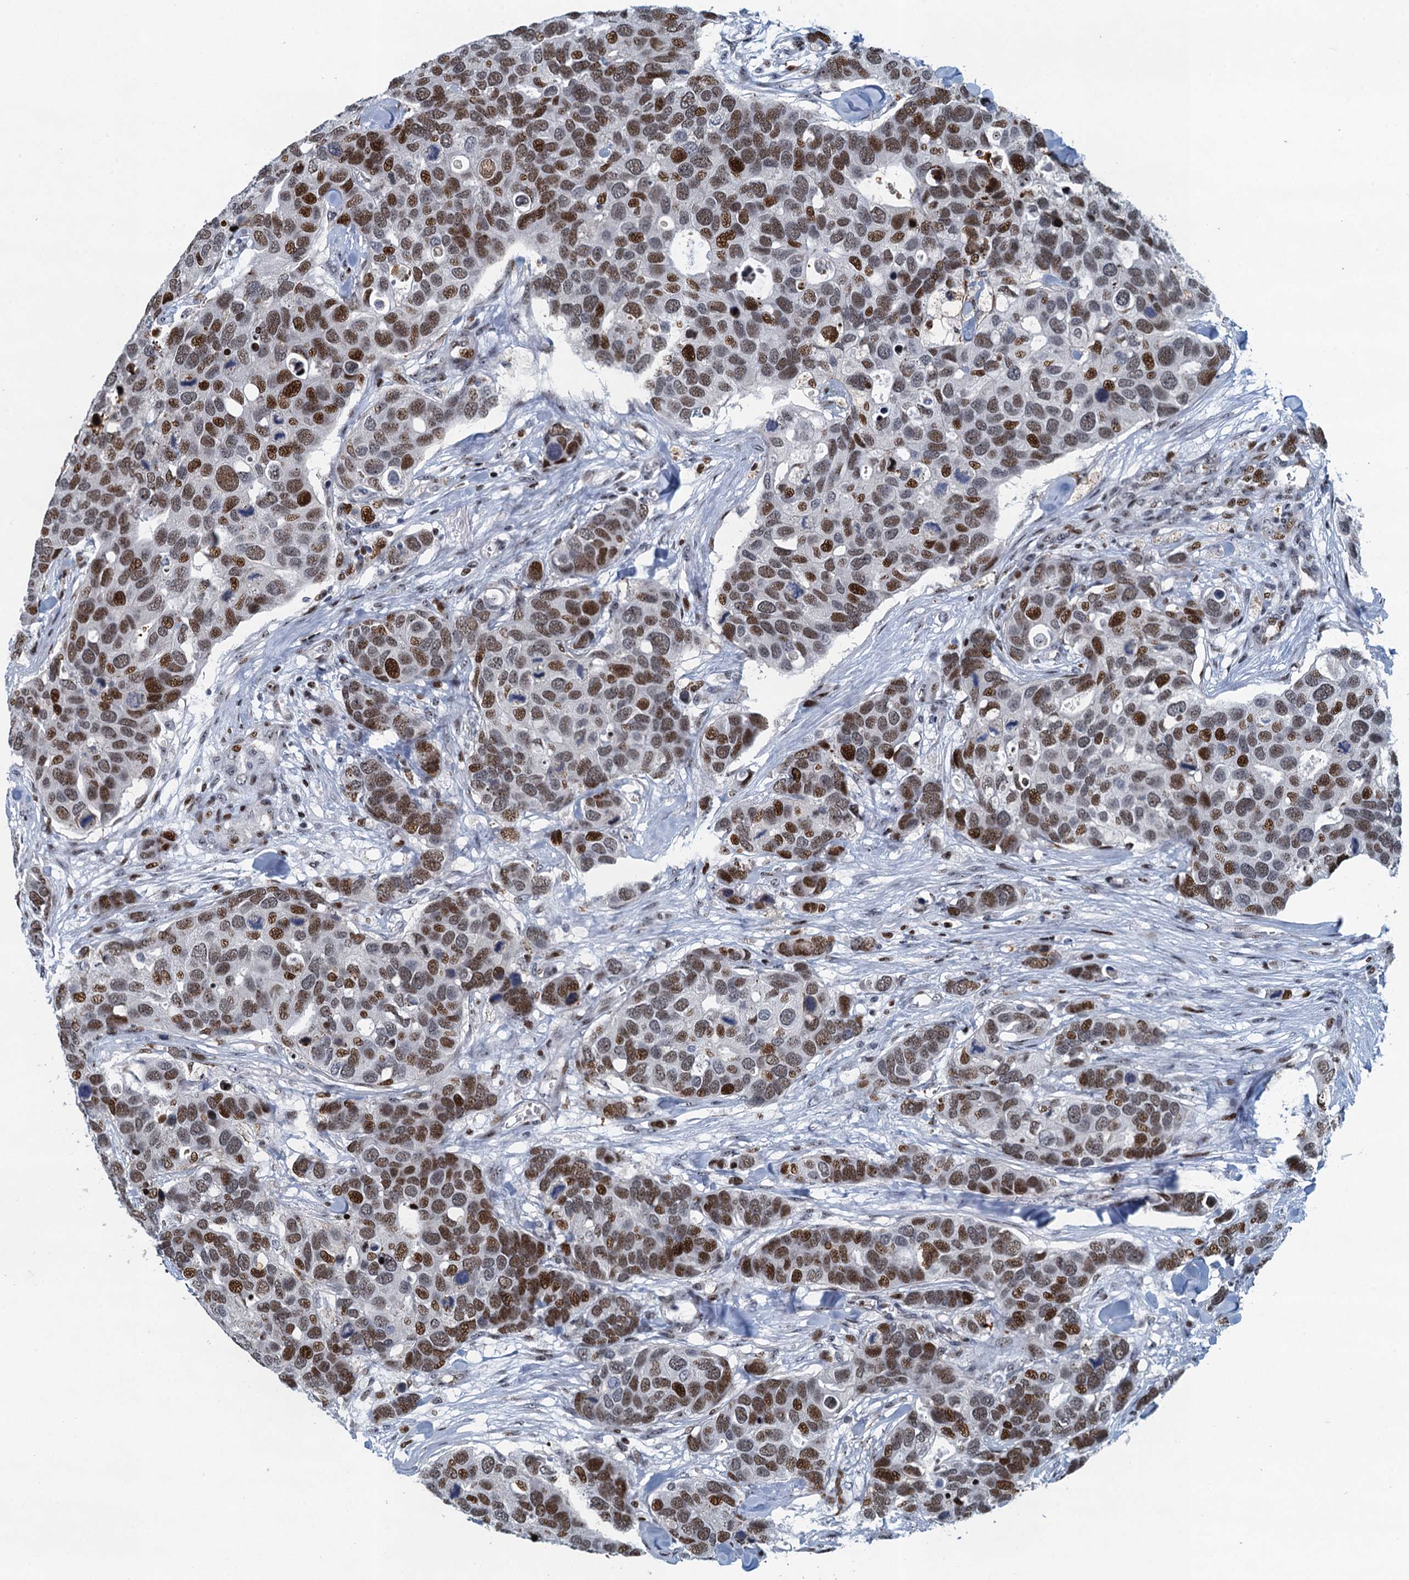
{"staining": {"intensity": "strong", "quantity": ">75%", "location": "nuclear"}, "tissue": "breast cancer", "cell_type": "Tumor cells", "image_type": "cancer", "snomed": [{"axis": "morphology", "description": "Duct carcinoma"}, {"axis": "topography", "description": "Breast"}], "caption": "Strong nuclear positivity is present in approximately >75% of tumor cells in breast cancer.", "gene": "ANKRD13D", "patient": {"sex": "female", "age": 83}}